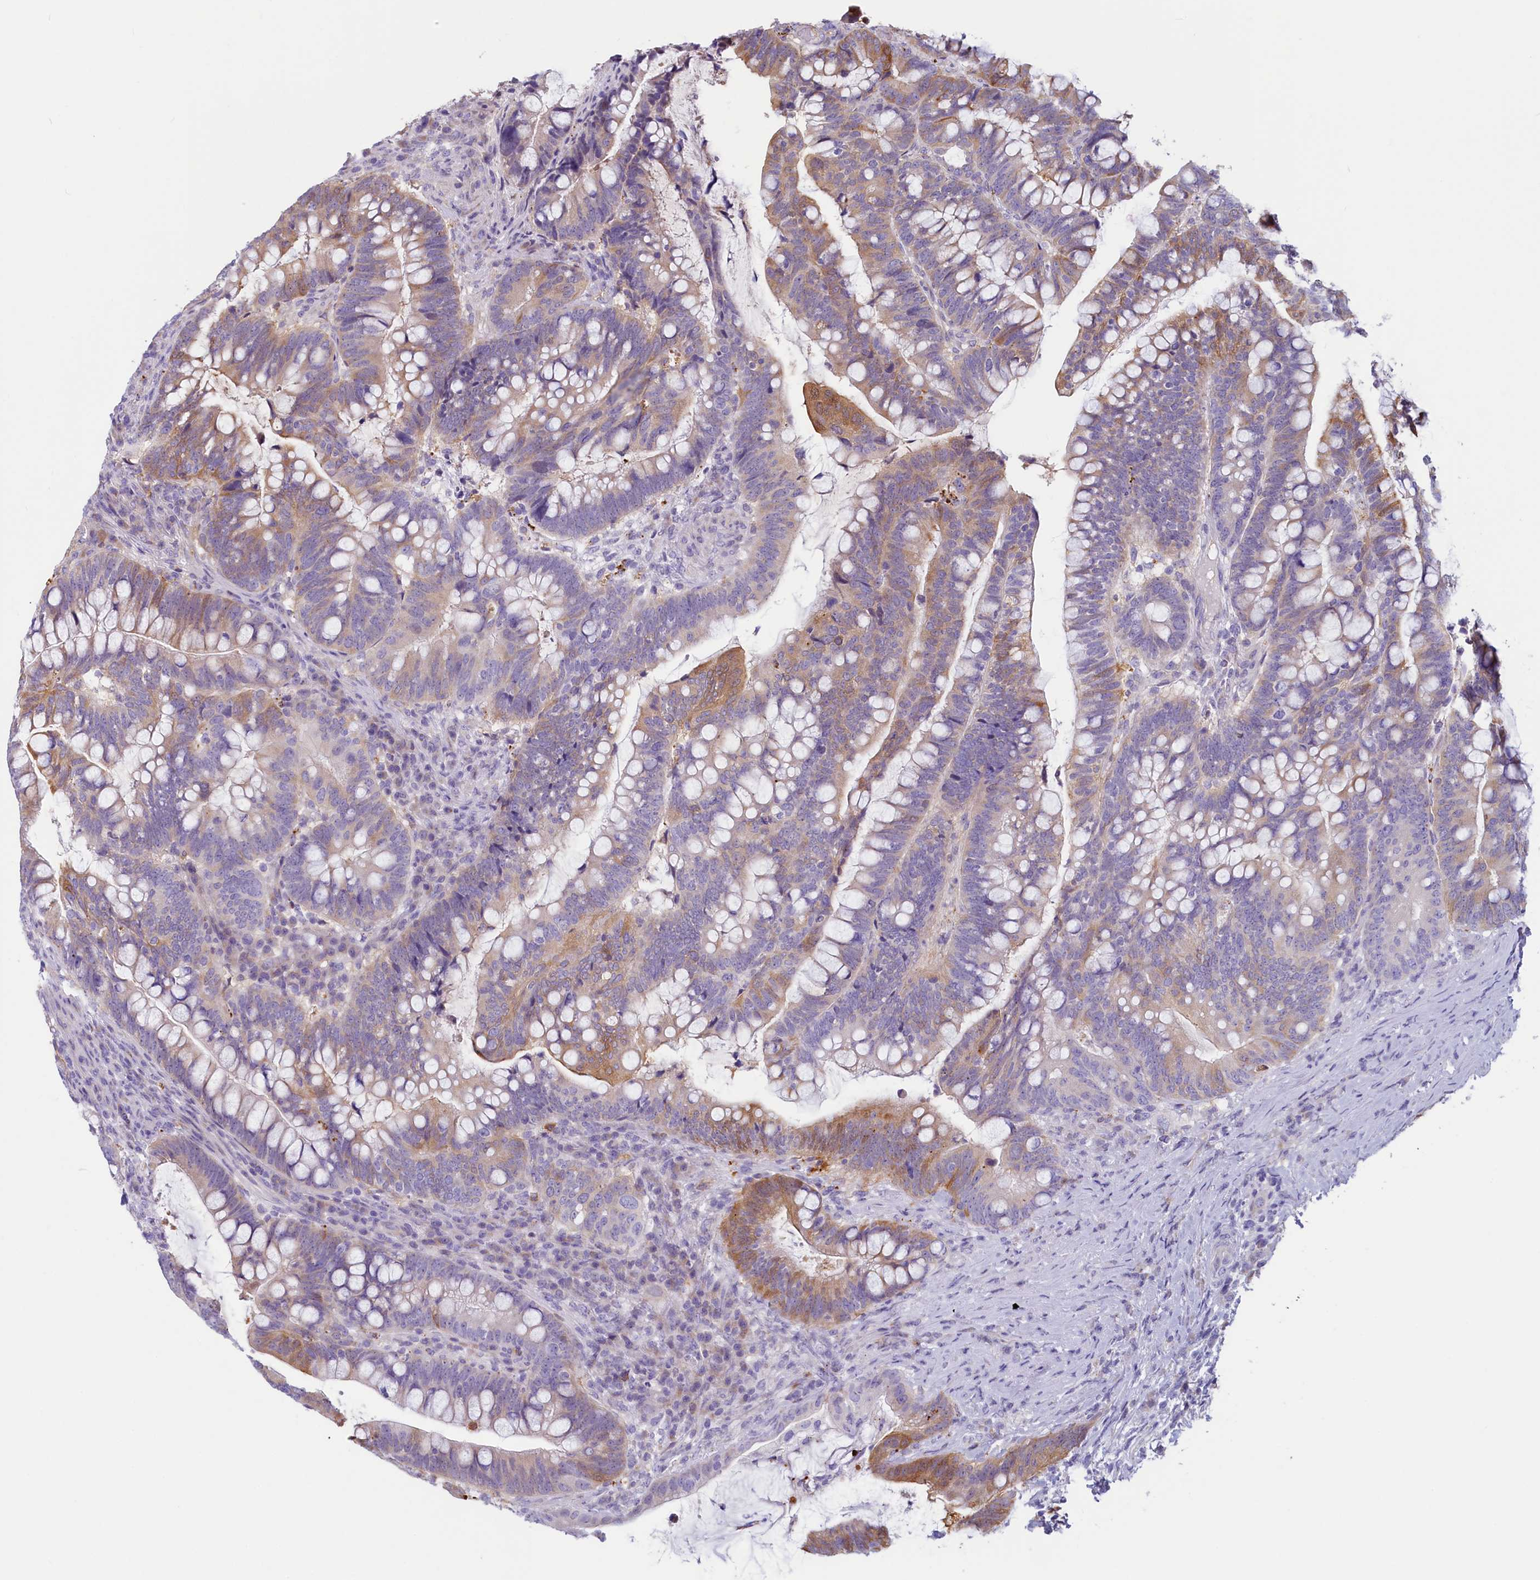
{"staining": {"intensity": "moderate", "quantity": "<25%", "location": "cytoplasmic/membranous"}, "tissue": "colorectal cancer", "cell_type": "Tumor cells", "image_type": "cancer", "snomed": [{"axis": "morphology", "description": "Adenocarcinoma, NOS"}, {"axis": "topography", "description": "Colon"}], "caption": "This image demonstrates IHC staining of human adenocarcinoma (colorectal), with low moderate cytoplasmic/membranous staining in approximately <25% of tumor cells.", "gene": "LMOD3", "patient": {"sex": "female", "age": 66}}